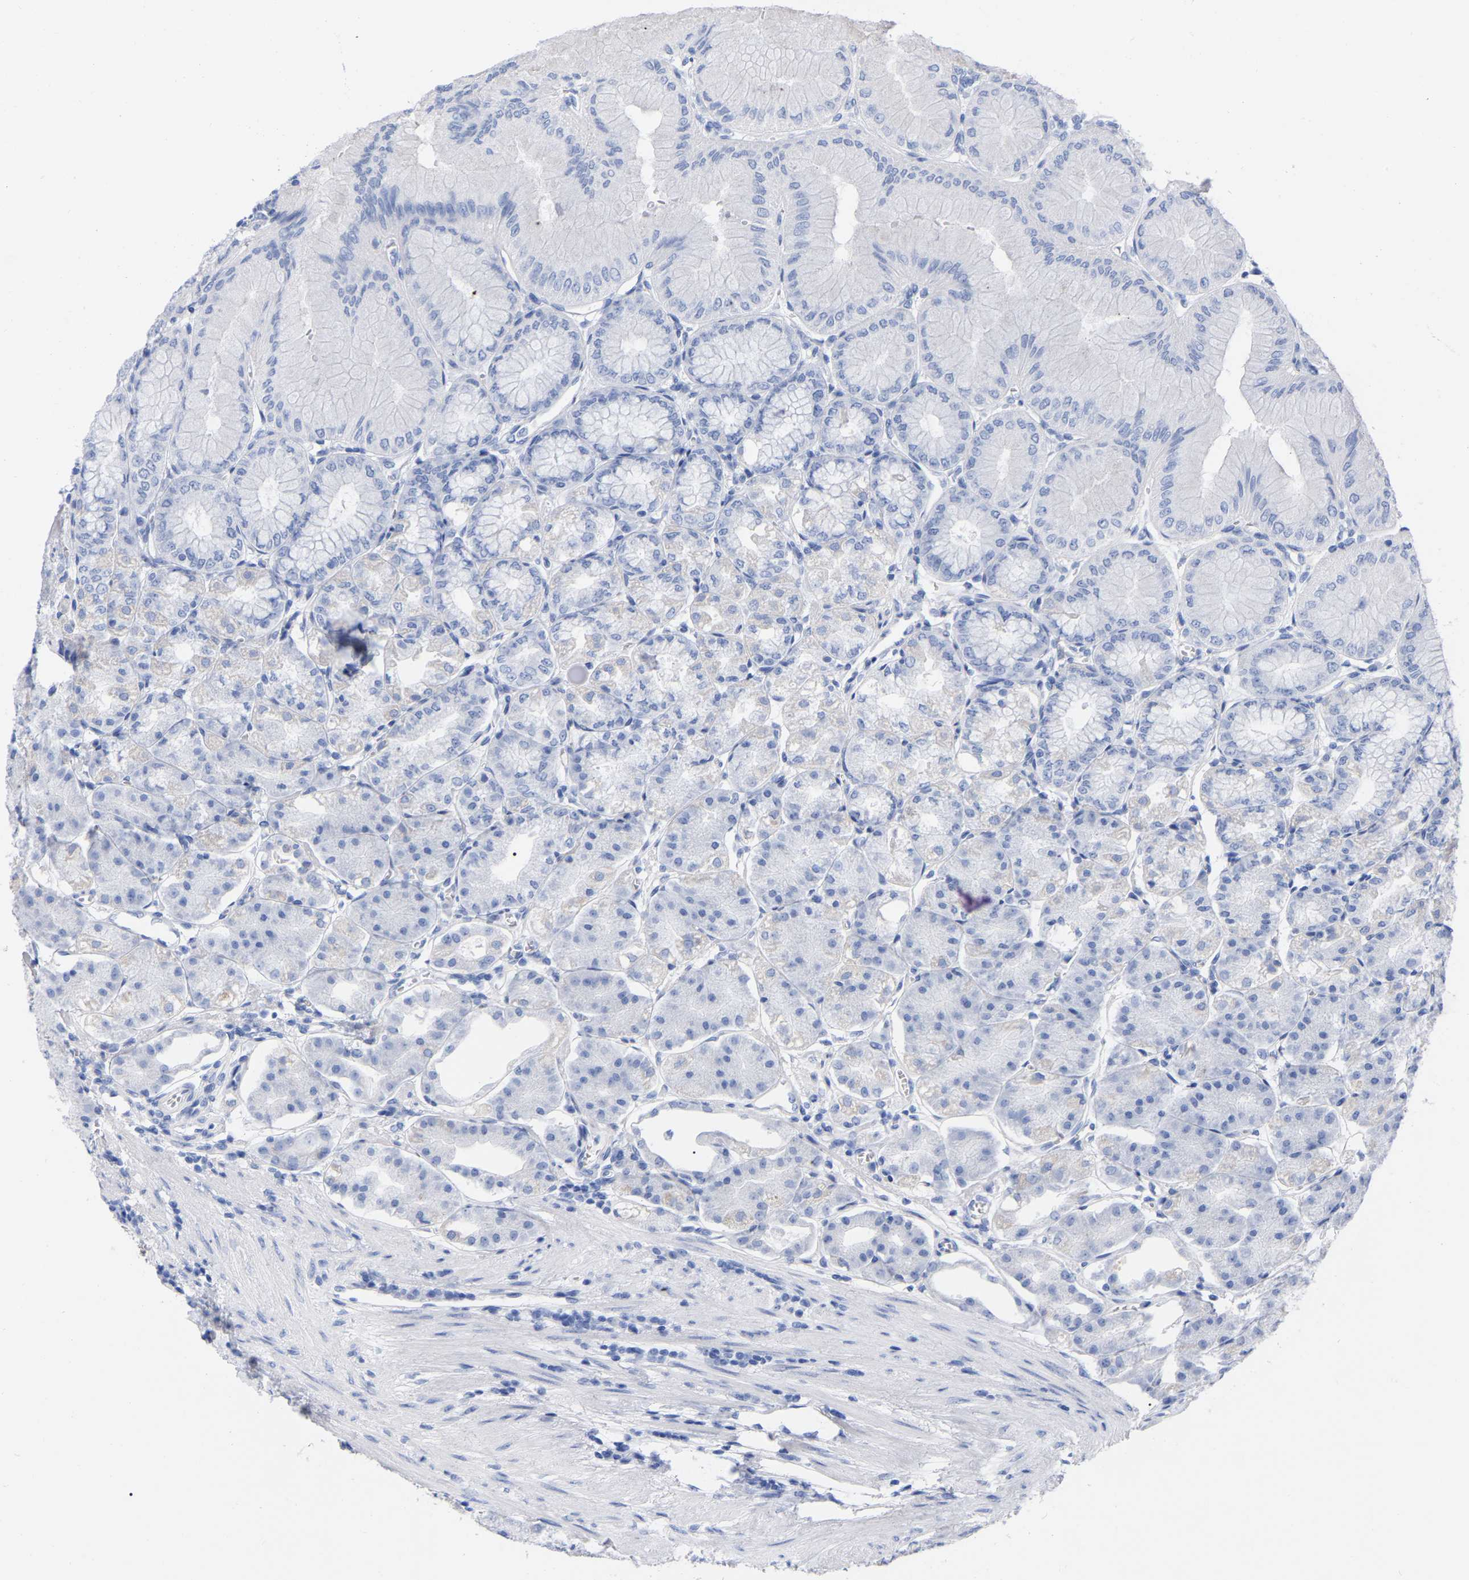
{"staining": {"intensity": "negative", "quantity": "none", "location": "none"}, "tissue": "stomach", "cell_type": "Glandular cells", "image_type": "normal", "snomed": [{"axis": "morphology", "description": "Normal tissue, NOS"}, {"axis": "topography", "description": "Stomach, lower"}], "caption": "Immunohistochemistry micrograph of unremarkable stomach stained for a protein (brown), which shows no expression in glandular cells. (DAB (3,3'-diaminobenzidine) immunohistochemistry with hematoxylin counter stain).", "gene": "HAPLN1", "patient": {"sex": "male", "age": 71}}